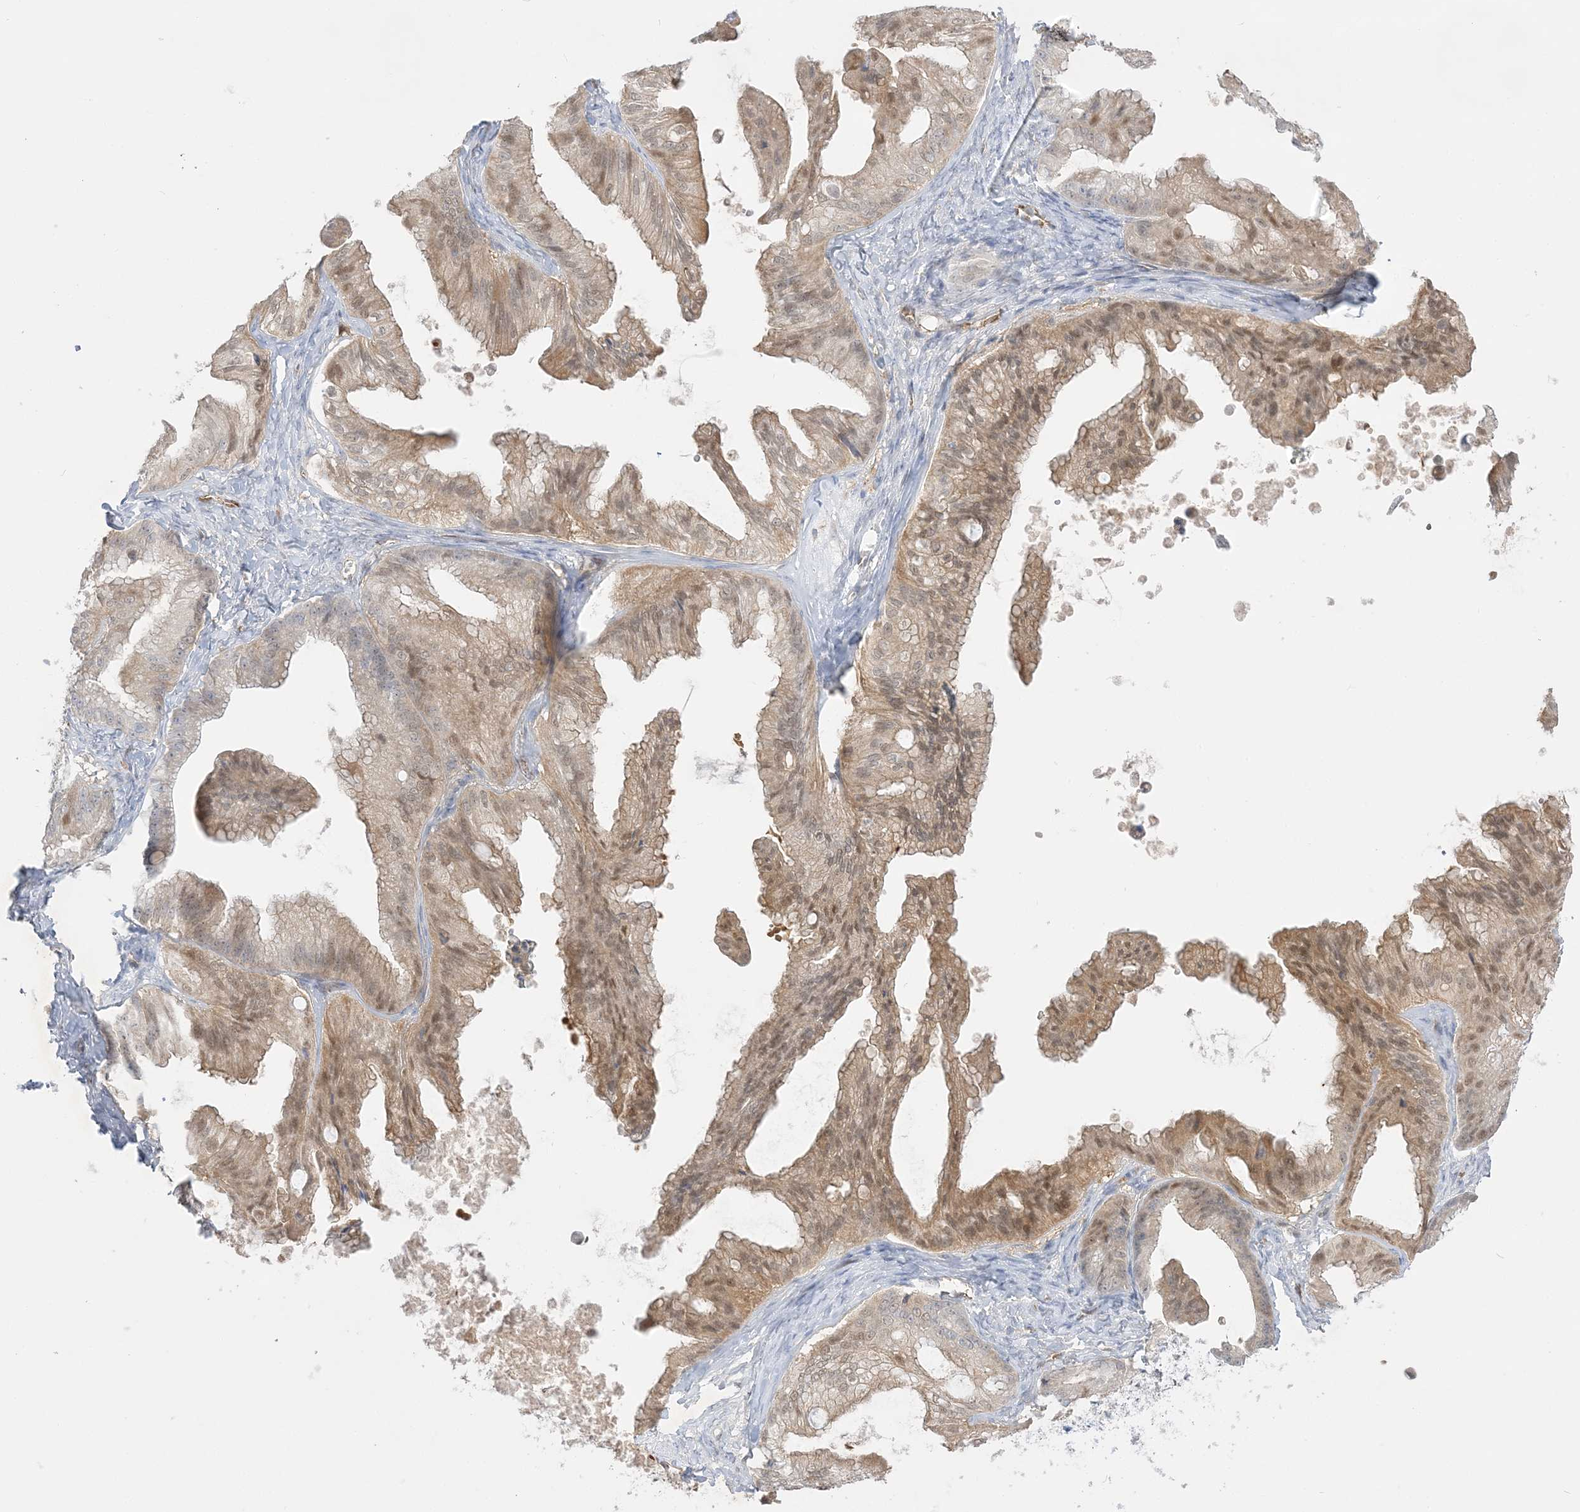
{"staining": {"intensity": "moderate", "quantity": ">75%", "location": "cytoplasmic/membranous,nuclear"}, "tissue": "ovarian cancer", "cell_type": "Tumor cells", "image_type": "cancer", "snomed": [{"axis": "morphology", "description": "Cystadenocarcinoma, mucinous, NOS"}, {"axis": "topography", "description": "Ovary"}], "caption": "Human mucinous cystadenocarcinoma (ovarian) stained for a protein (brown) exhibits moderate cytoplasmic/membranous and nuclear positive positivity in about >75% of tumor cells.", "gene": "INPP1", "patient": {"sex": "female", "age": 71}}